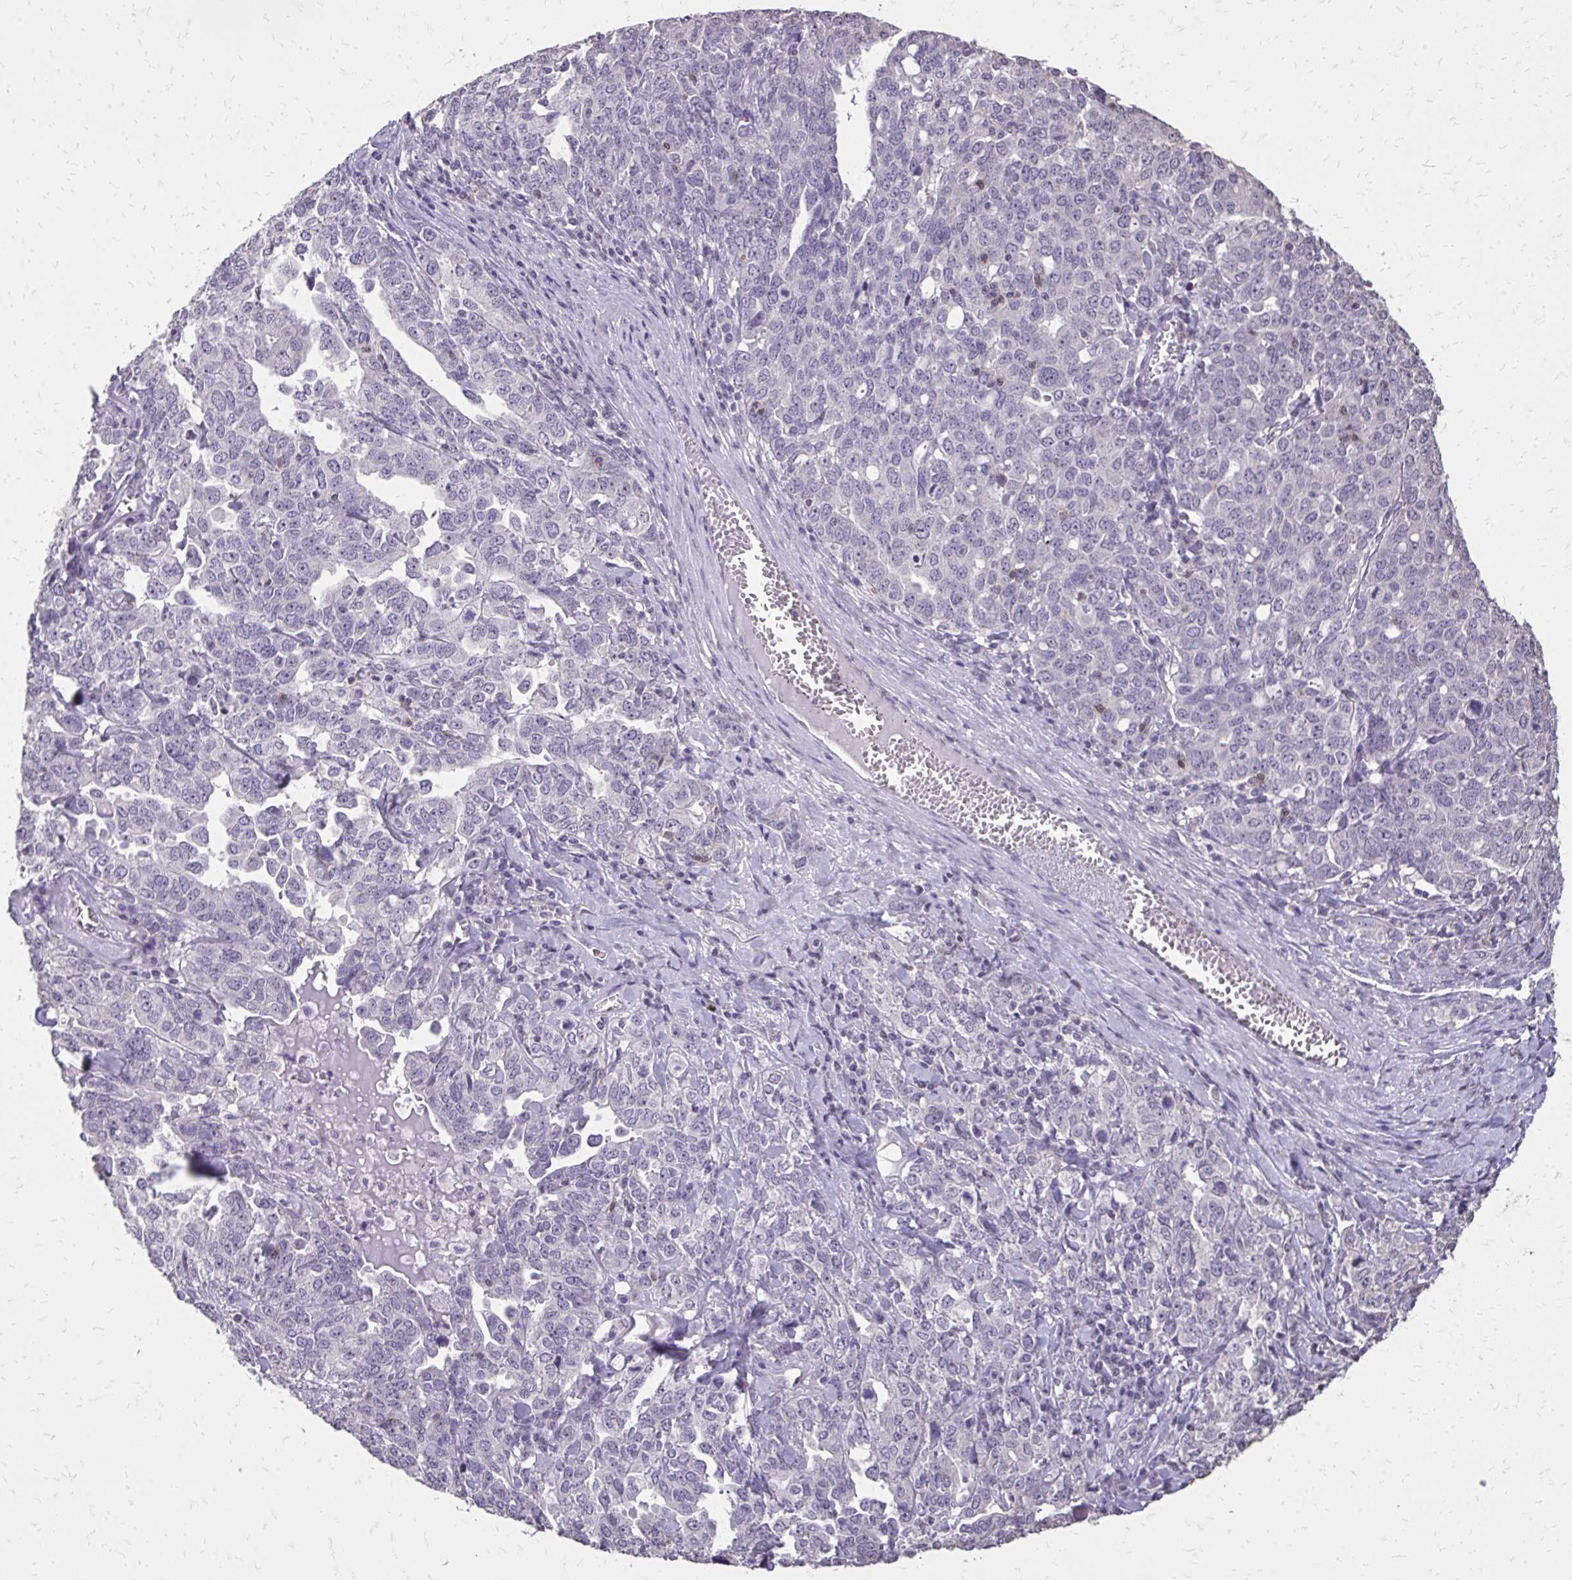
{"staining": {"intensity": "negative", "quantity": "none", "location": "none"}, "tissue": "ovarian cancer", "cell_type": "Tumor cells", "image_type": "cancer", "snomed": [{"axis": "morphology", "description": "Carcinoma, endometroid"}, {"axis": "topography", "description": "Ovary"}], "caption": "Photomicrograph shows no protein positivity in tumor cells of ovarian cancer (endometroid carcinoma) tissue. (DAB (3,3'-diaminobenzidine) IHC, high magnification).", "gene": "AKAP5", "patient": {"sex": "female", "age": 62}}